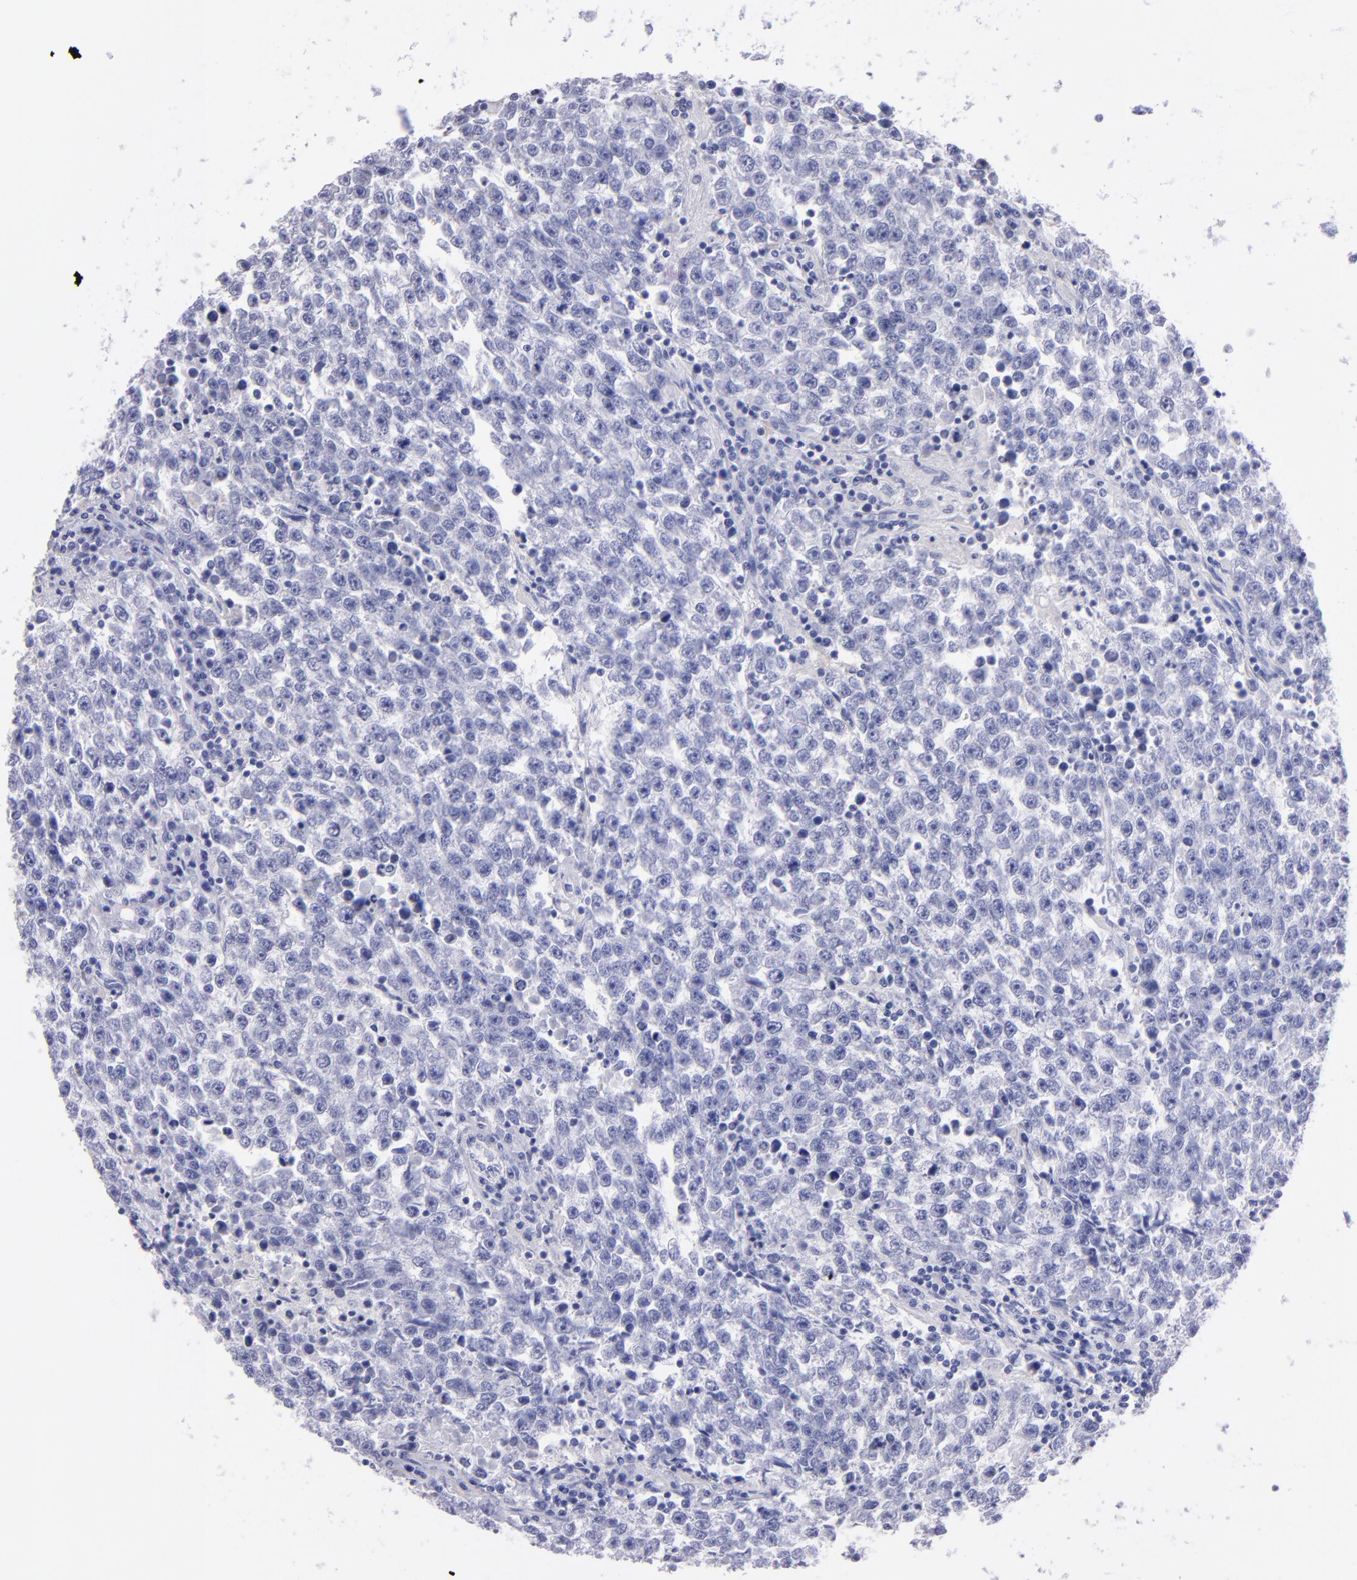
{"staining": {"intensity": "negative", "quantity": "none", "location": "none"}, "tissue": "testis cancer", "cell_type": "Tumor cells", "image_type": "cancer", "snomed": [{"axis": "morphology", "description": "Seminoma, NOS"}, {"axis": "topography", "description": "Testis"}], "caption": "DAB immunohistochemical staining of testis seminoma displays no significant positivity in tumor cells.", "gene": "TG", "patient": {"sex": "male", "age": 36}}